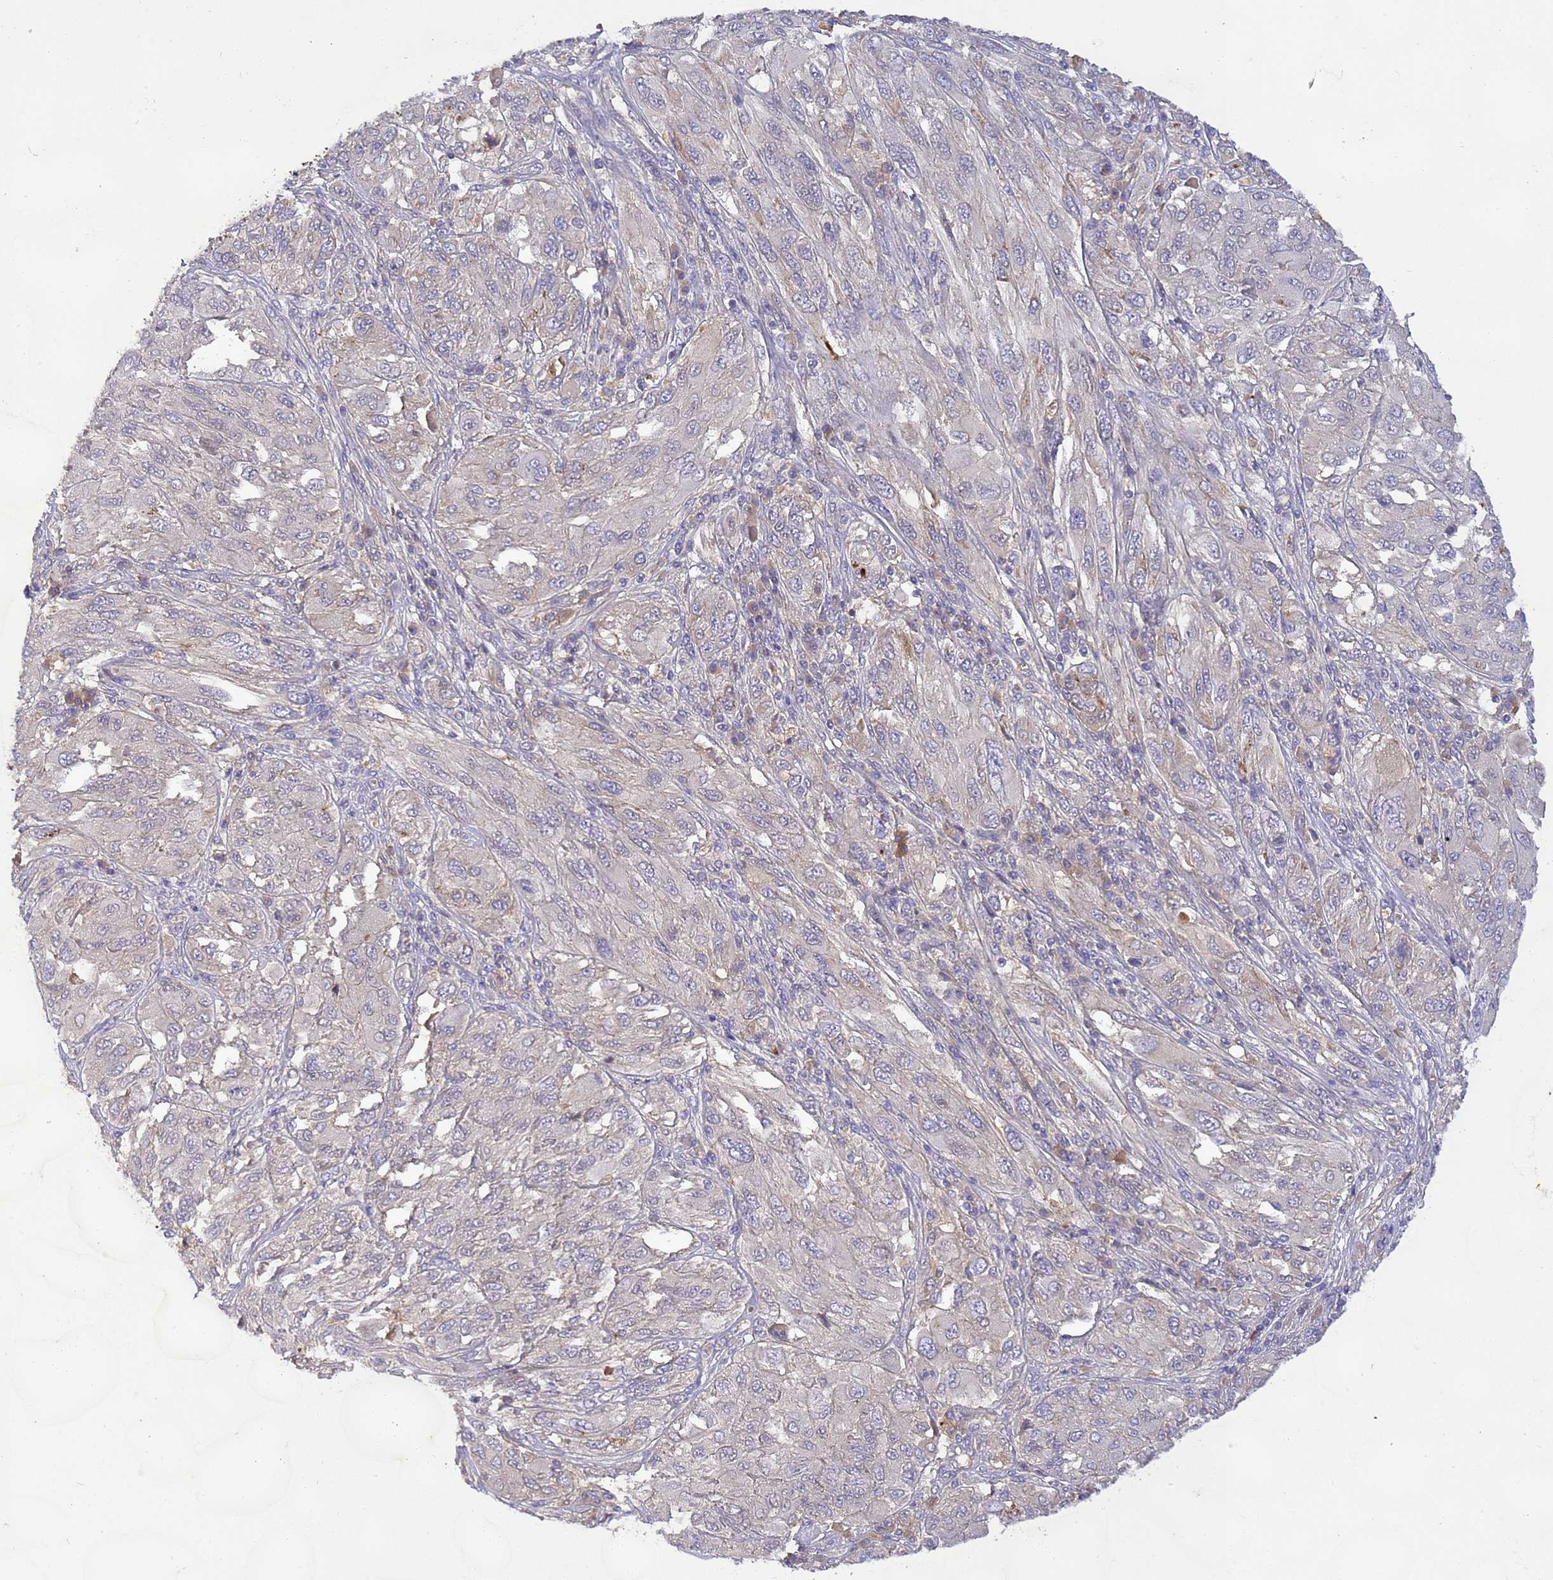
{"staining": {"intensity": "negative", "quantity": "none", "location": "none"}, "tissue": "melanoma", "cell_type": "Tumor cells", "image_type": "cancer", "snomed": [{"axis": "morphology", "description": "Malignant melanoma, NOS"}, {"axis": "topography", "description": "Skin"}], "caption": "Malignant melanoma was stained to show a protein in brown. There is no significant expression in tumor cells.", "gene": "TBCD", "patient": {"sex": "female", "age": 91}}